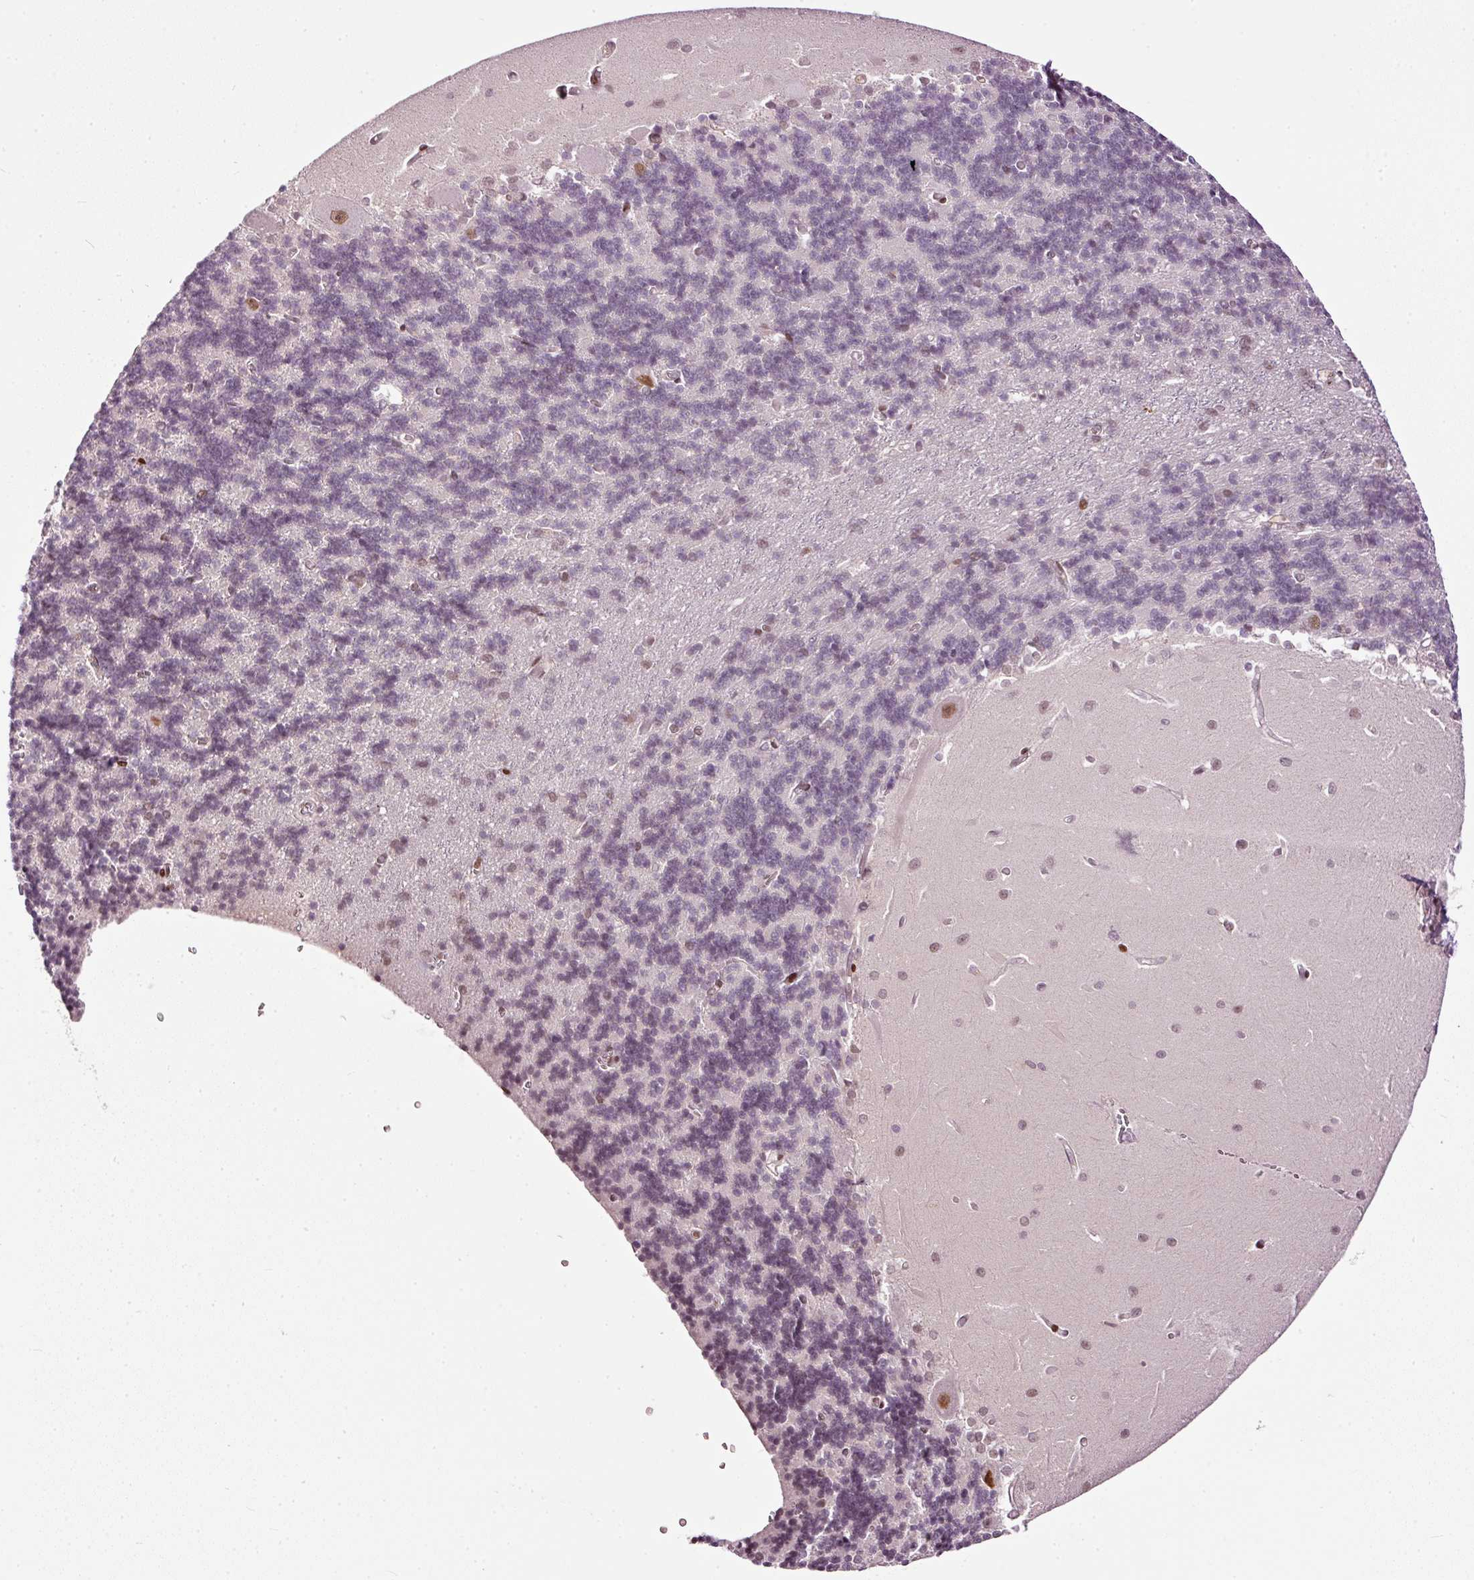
{"staining": {"intensity": "negative", "quantity": "none", "location": "none"}, "tissue": "cerebellum", "cell_type": "Cells in granular layer", "image_type": "normal", "snomed": [{"axis": "morphology", "description": "Normal tissue, NOS"}, {"axis": "topography", "description": "Cerebellum"}], "caption": "High magnification brightfield microscopy of normal cerebellum stained with DAB (brown) and counterstained with hematoxylin (blue): cells in granular layer show no significant staining. The staining is performed using DAB (3,3'-diaminobenzidine) brown chromogen with nuclei counter-stained in using hematoxylin.", "gene": "ZNF778", "patient": {"sex": "male", "age": 37}}